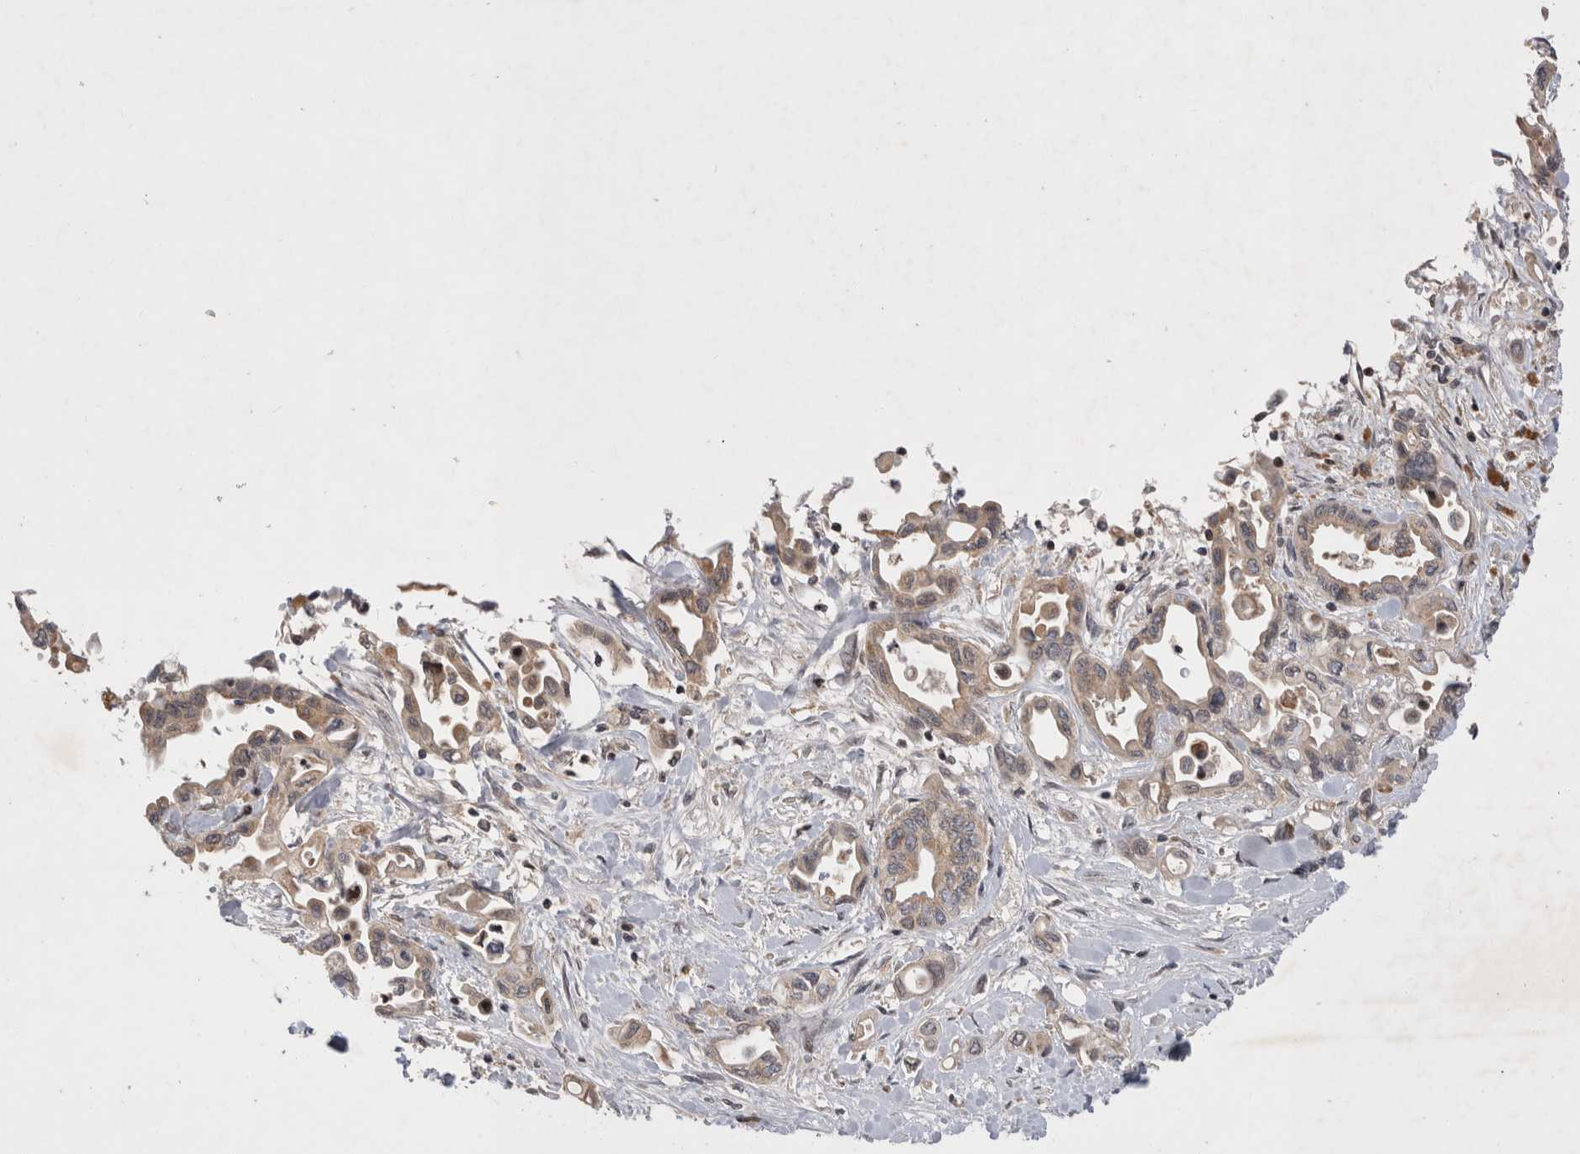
{"staining": {"intensity": "weak", "quantity": "<25%", "location": "cytoplasmic/membranous"}, "tissue": "pancreatic cancer", "cell_type": "Tumor cells", "image_type": "cancer", "snomed": [{"axis": "morphology", "description": "Adenocarcinoma, NOS"}, {"axis": "topography", "description": "Pancreas"}], "caption": "The immunohistochemistry (IHC) image has no significant expression in tumor cells of pancreatic cancer (adenocarcinoma) tissue.", "gene": "PLEKHM1", "patient": {"sex": "female", "age": 57}}